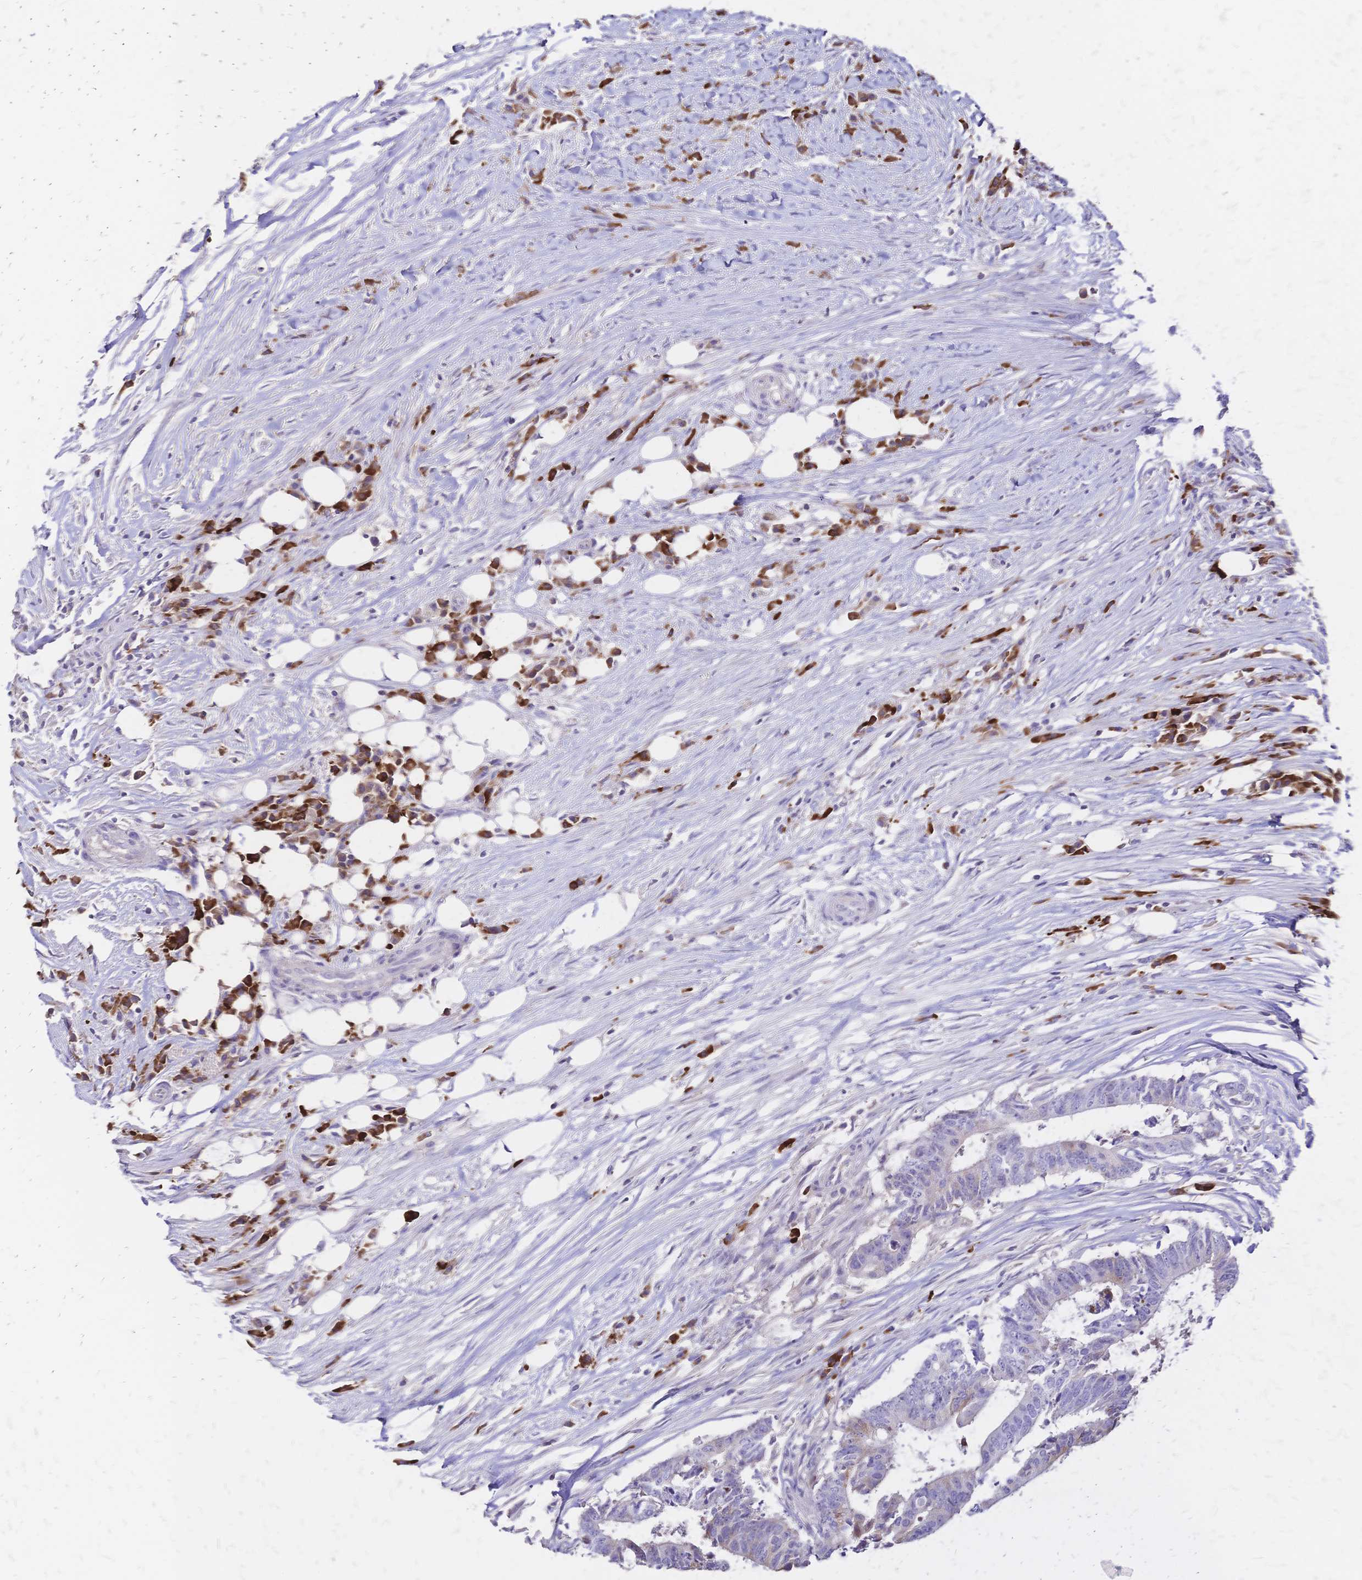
{"staining": {"intensity": "weak", "quantity": "<25%", "location": "cytoplasmic/membranous"}, "tissue": "colorectal cancer", "cell_type": "Tumor cells", "image_type": "cancer", "snomed": [{"axis": "morphology", "description": "Adenocarcinoma, NOS"}, {"axis": "topography", "description": "Colon"}], "caption": "The image displays no significant expression in tumor cells of adenocarcinoma (colorectal).", "gene": "IL2RA", "patient": {"sex": "female", "age": 43}}